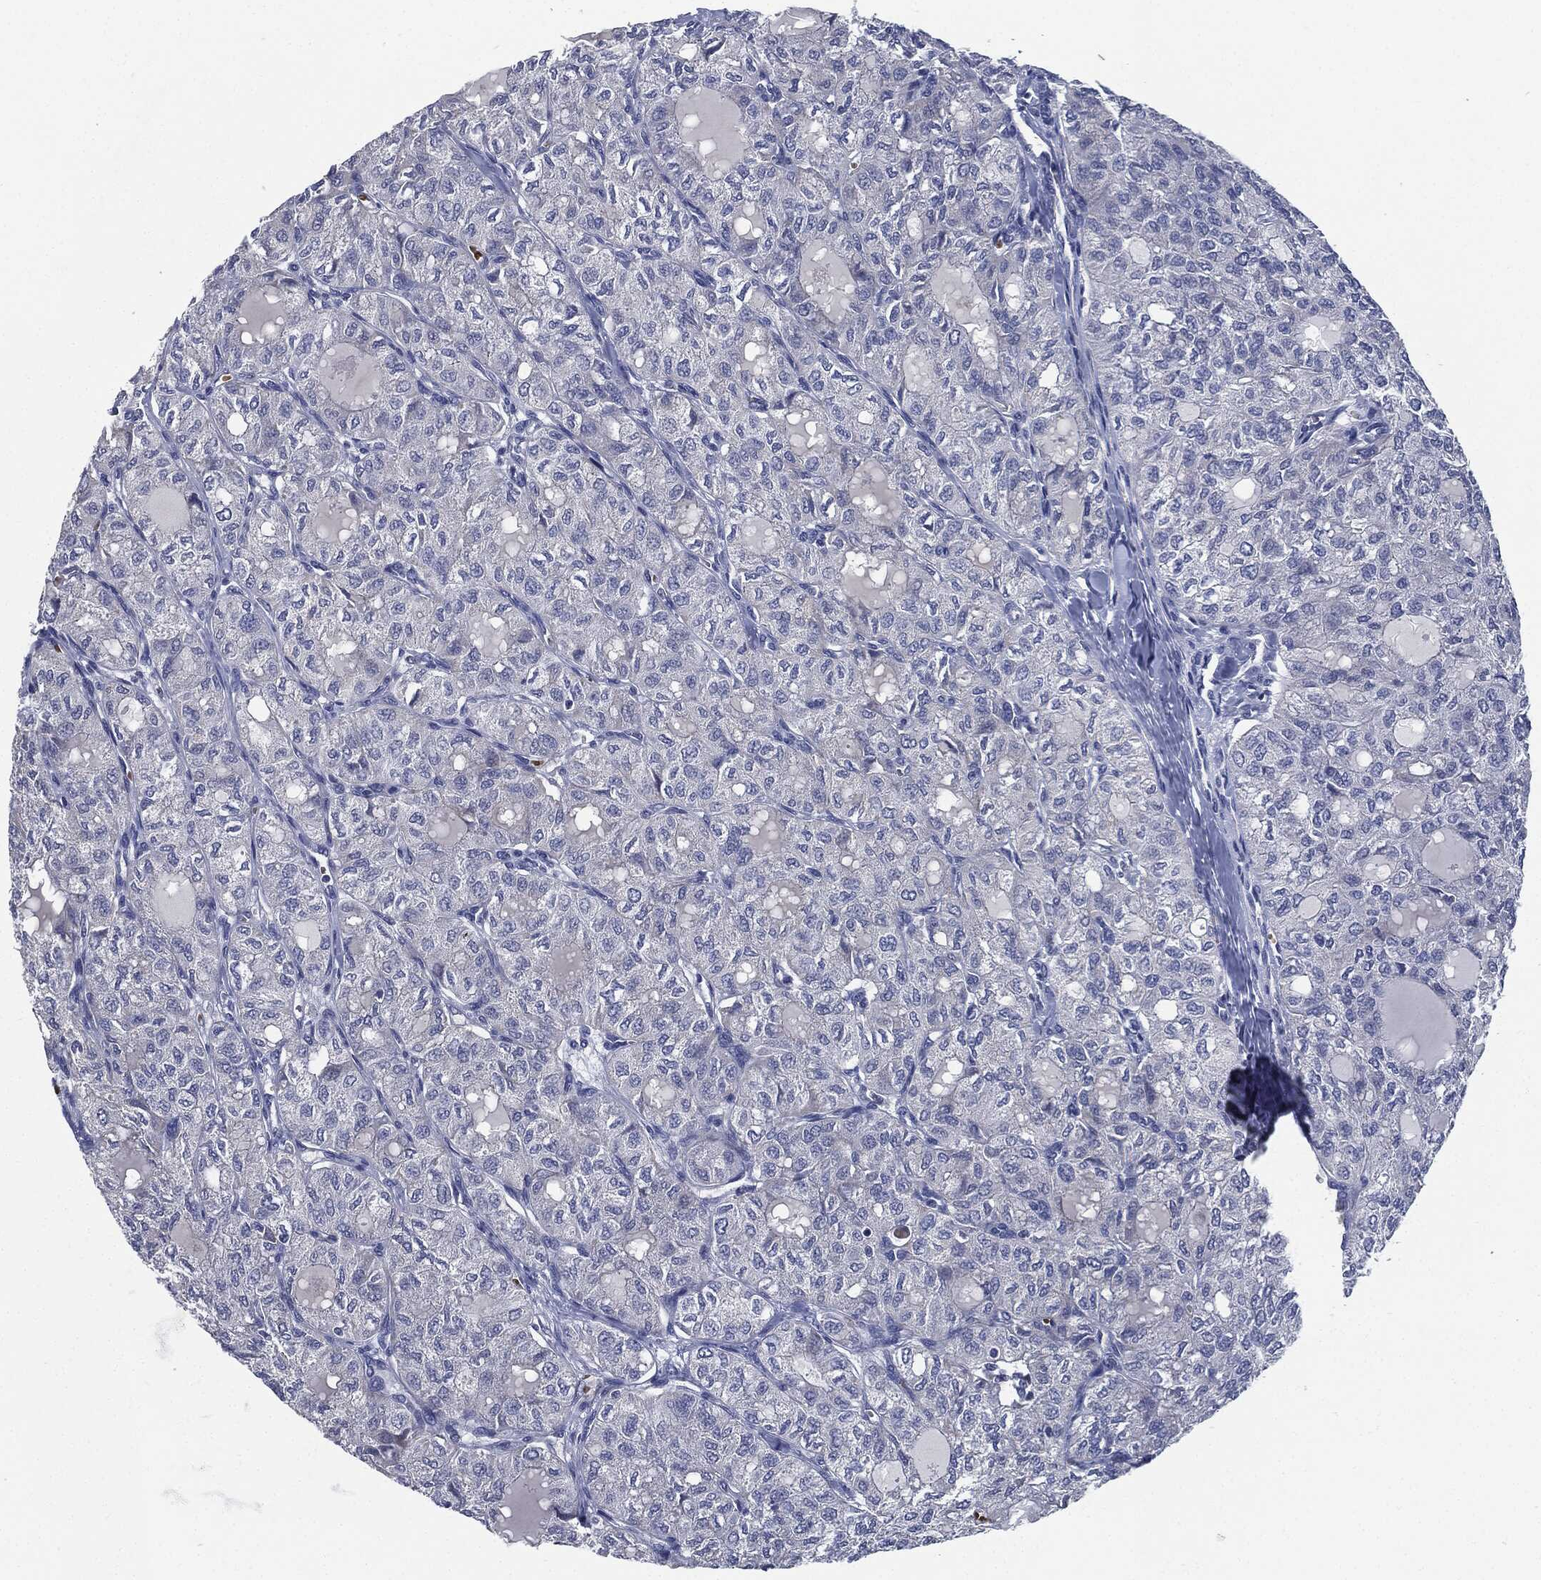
{"staining": {"intensity": "negative", "quantity": "none", "location": "none"}, "tissue": "thyroid cancer", "cell_type": "Tumor cells", "image_type": "cancer", "snomed": [{"axis": "morphology", "description": "Follicular adenoma carcinoma, NOS"}, {"axis": "topography", "description": "Thyroid gland"}], "caption": "Thyroid cancer (follicular adenoma carcinoma) was stained to show a protein in brown. There is no significant positivity in tumor cells.", "gene": "SIGLEC9", "patient": {"sex": "male", "age": 75}}